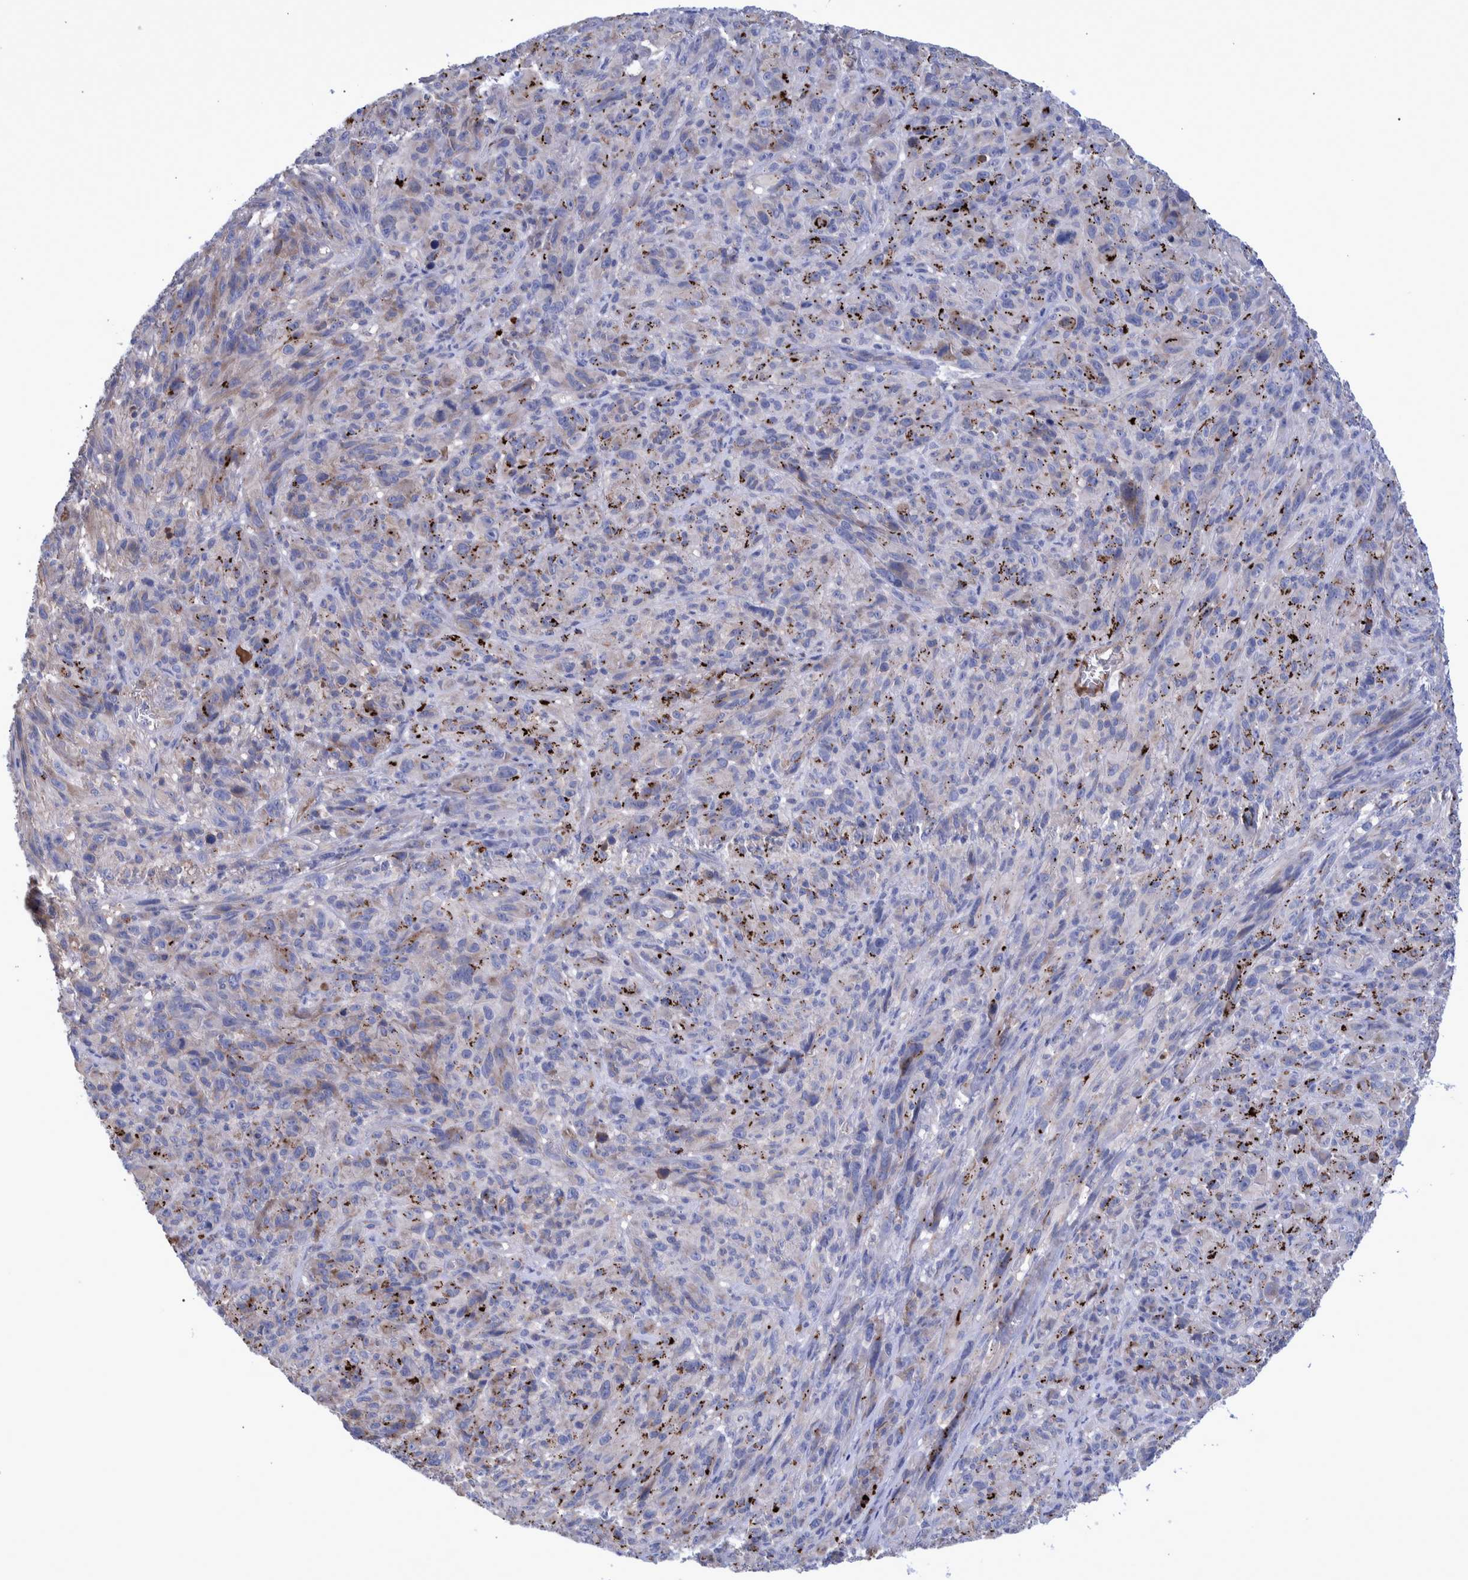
{"staining": {"intensity": "negative", "quantity": "none", "location": "none"}, "tissue": "melanoma", "cell_type": "Tumor cells", "image_type": "cancer", "snomed": [{"axis": "morphology", "description": "Malignant melanoma, NOS"}, {"axis": "topography", "description": "Skin of head"}], "caption": "A high-resolution histopathology image shows immunohistochemistry (IHC) staining of malignant melanoma, which displays no significant positivity in tumor cells.", "gene": "DLL4", "patient": {"sex": "male", "age": 96}}